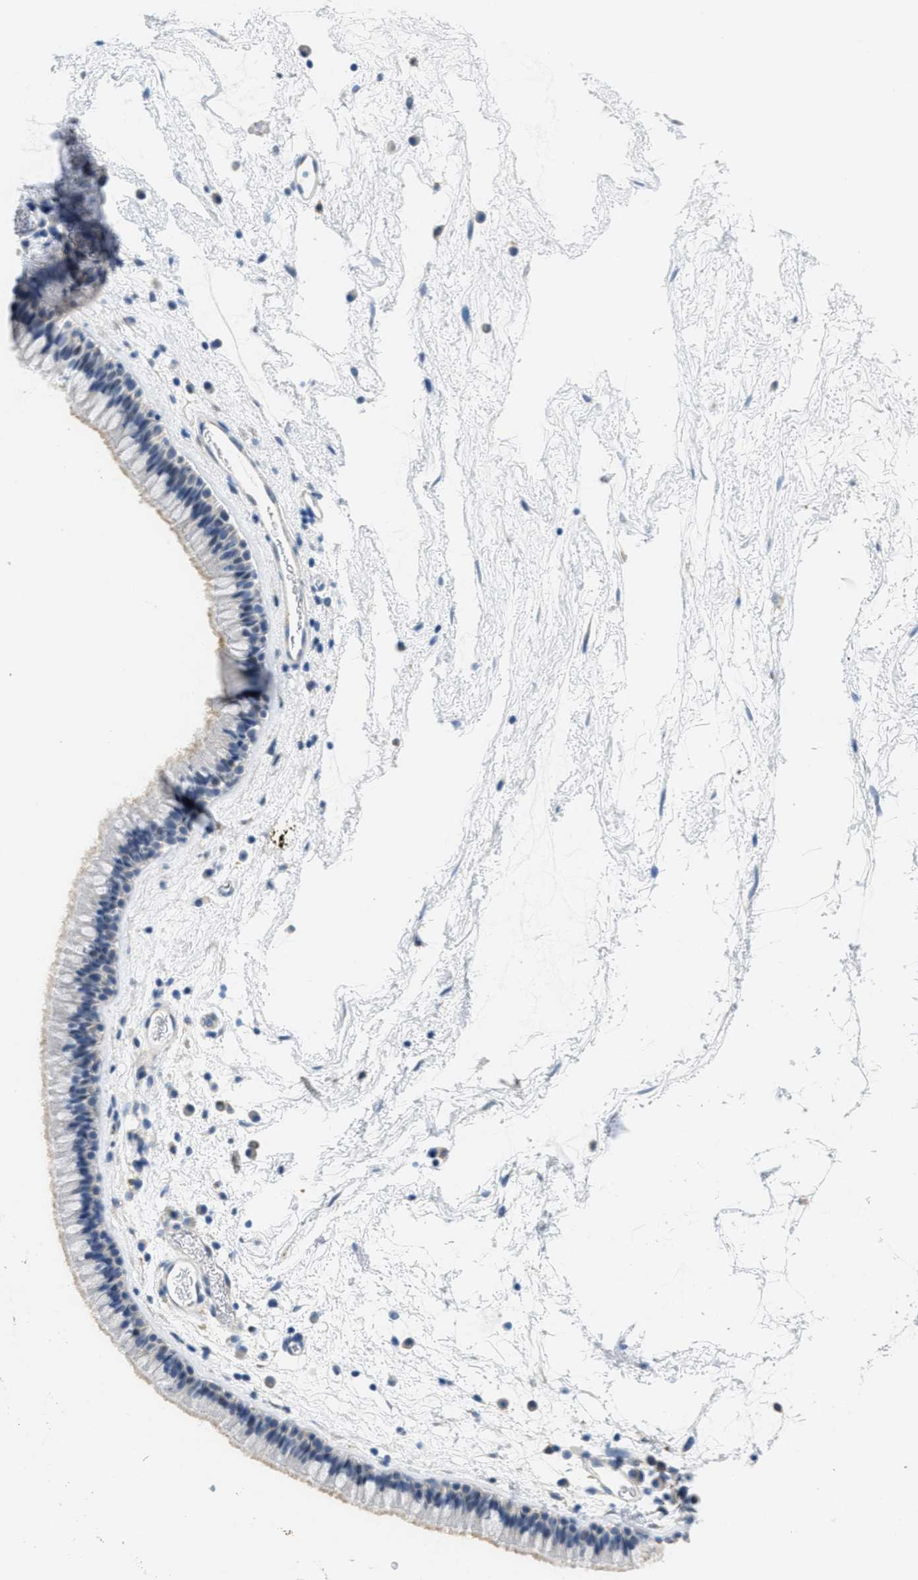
{"staining": {"intensity": "negative", "quantity": "none", "location": "none"}, "tissue": "nasopharynx", "cell_type": "Respiratory epithelial cells", "image_type": "normal", "snomed": [{"axis": "morphology", "description": "Normal tissue, NOS"}, {"axis": "morphology", "description": "Inflammation, NOS"}, {"axis": "topography", "description": "Nasopharynx"}], "caption": "There is no significant positivity in respiratory epithelial cells of nasopharynx. The staining was performed using DAB to visualize the protein expression in brown, while the nuclei were stained in blue with hematoxylin (Magnification: 20x).", "gene": "PTDSS1", "patient": {"sex": "male", "age": 48}}